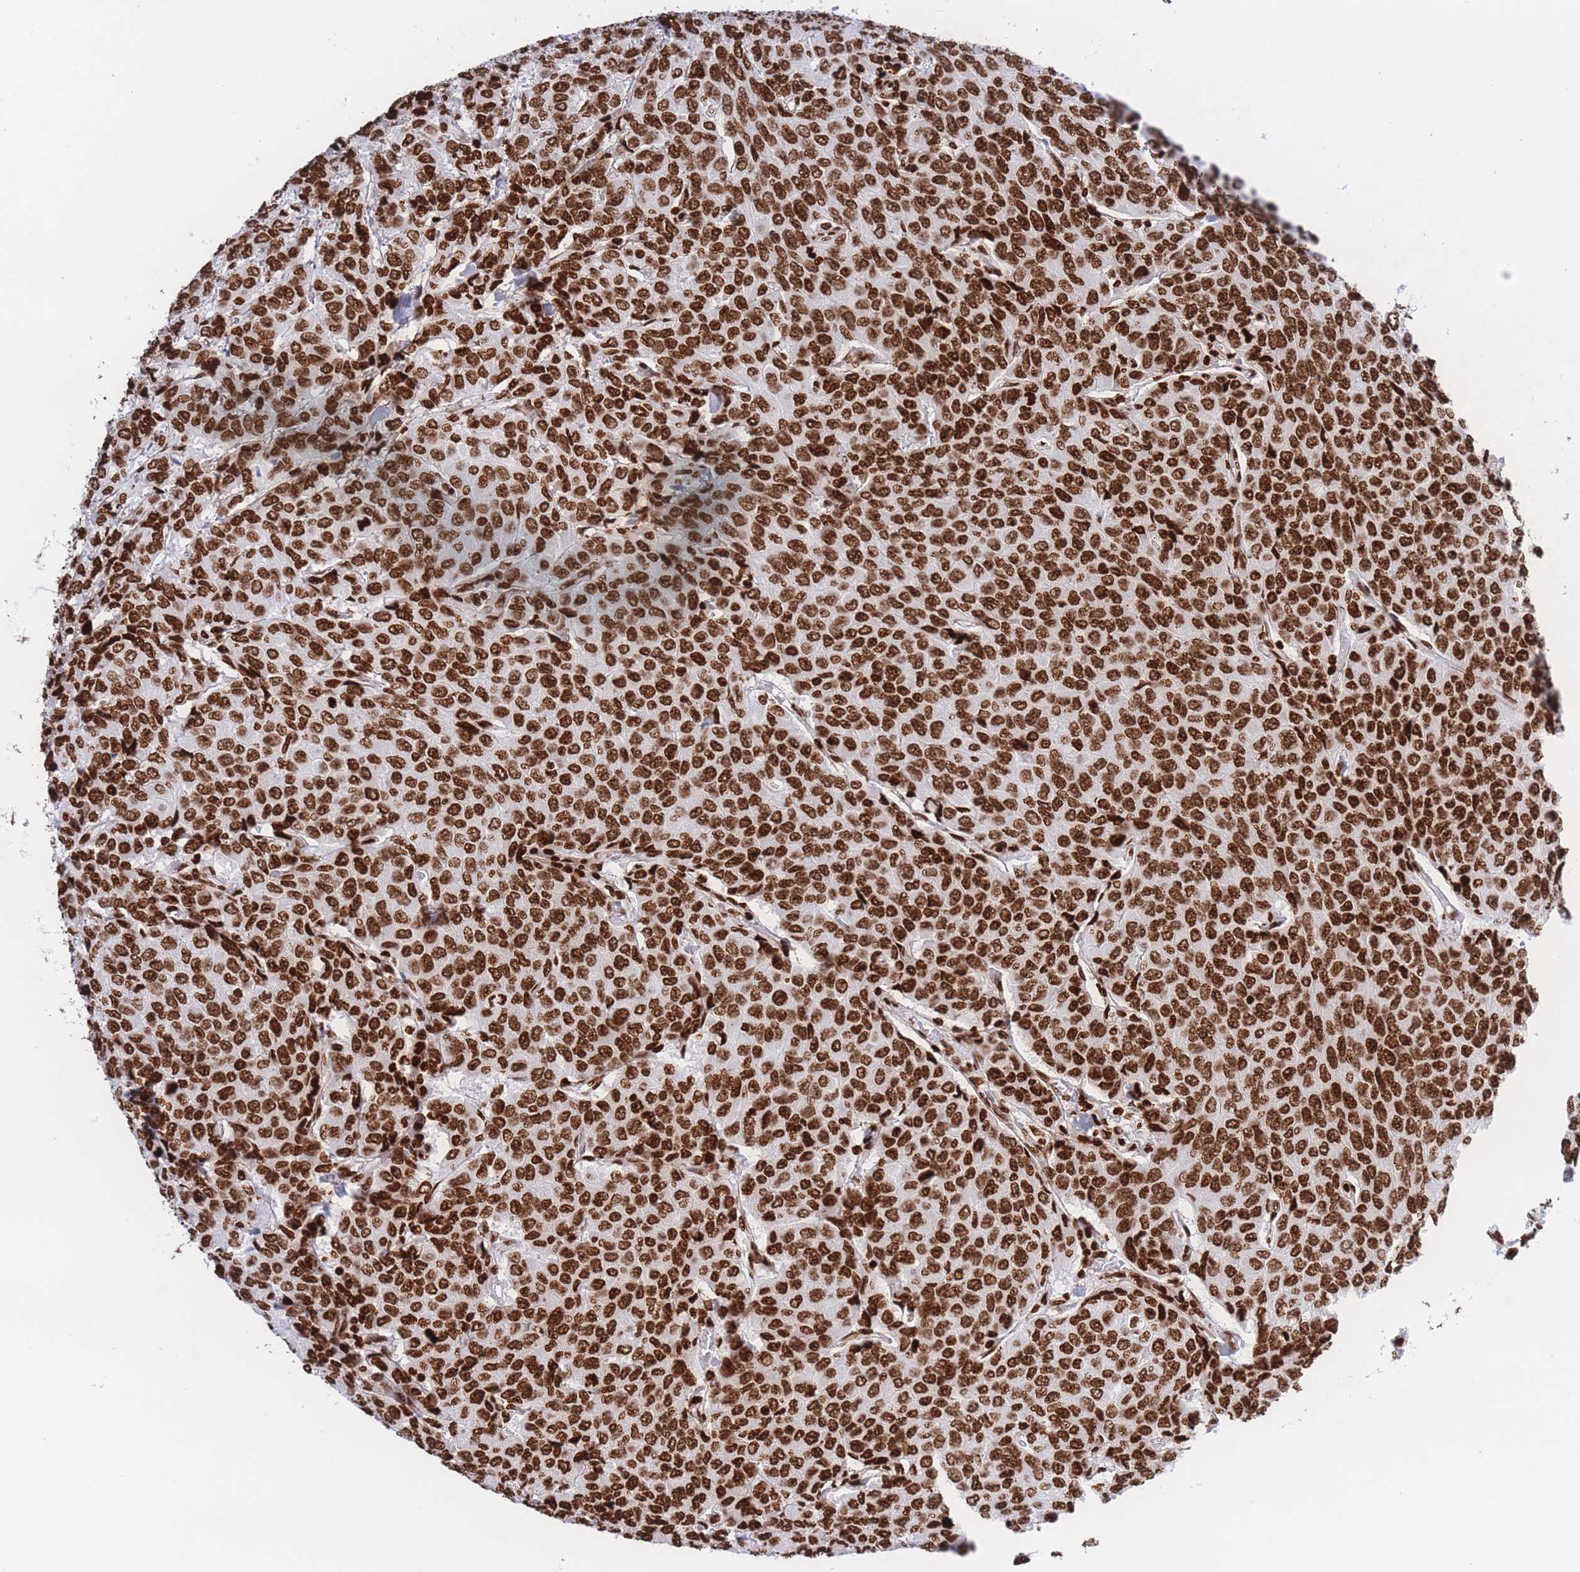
{"staining": {"intensity": "strong", "quantity": ">75%", "location": "nuclear"}, "tissue": "breast cancer", "cell_type": "Tumor cells", "image_type": "cancer", "snomed": [{"axis": "morphology", "description": "Duct carcinoma"}, {"axis": "topography", "description": "Breast"}], "caption": "This is a photomicrograph of immunohistochemistry (IHC) staining of breast cancer, which shows strong staining in the nuclear of tumor cells.", "gene": "H2BC11", "patient": {"sex": "female", "age": 55}}